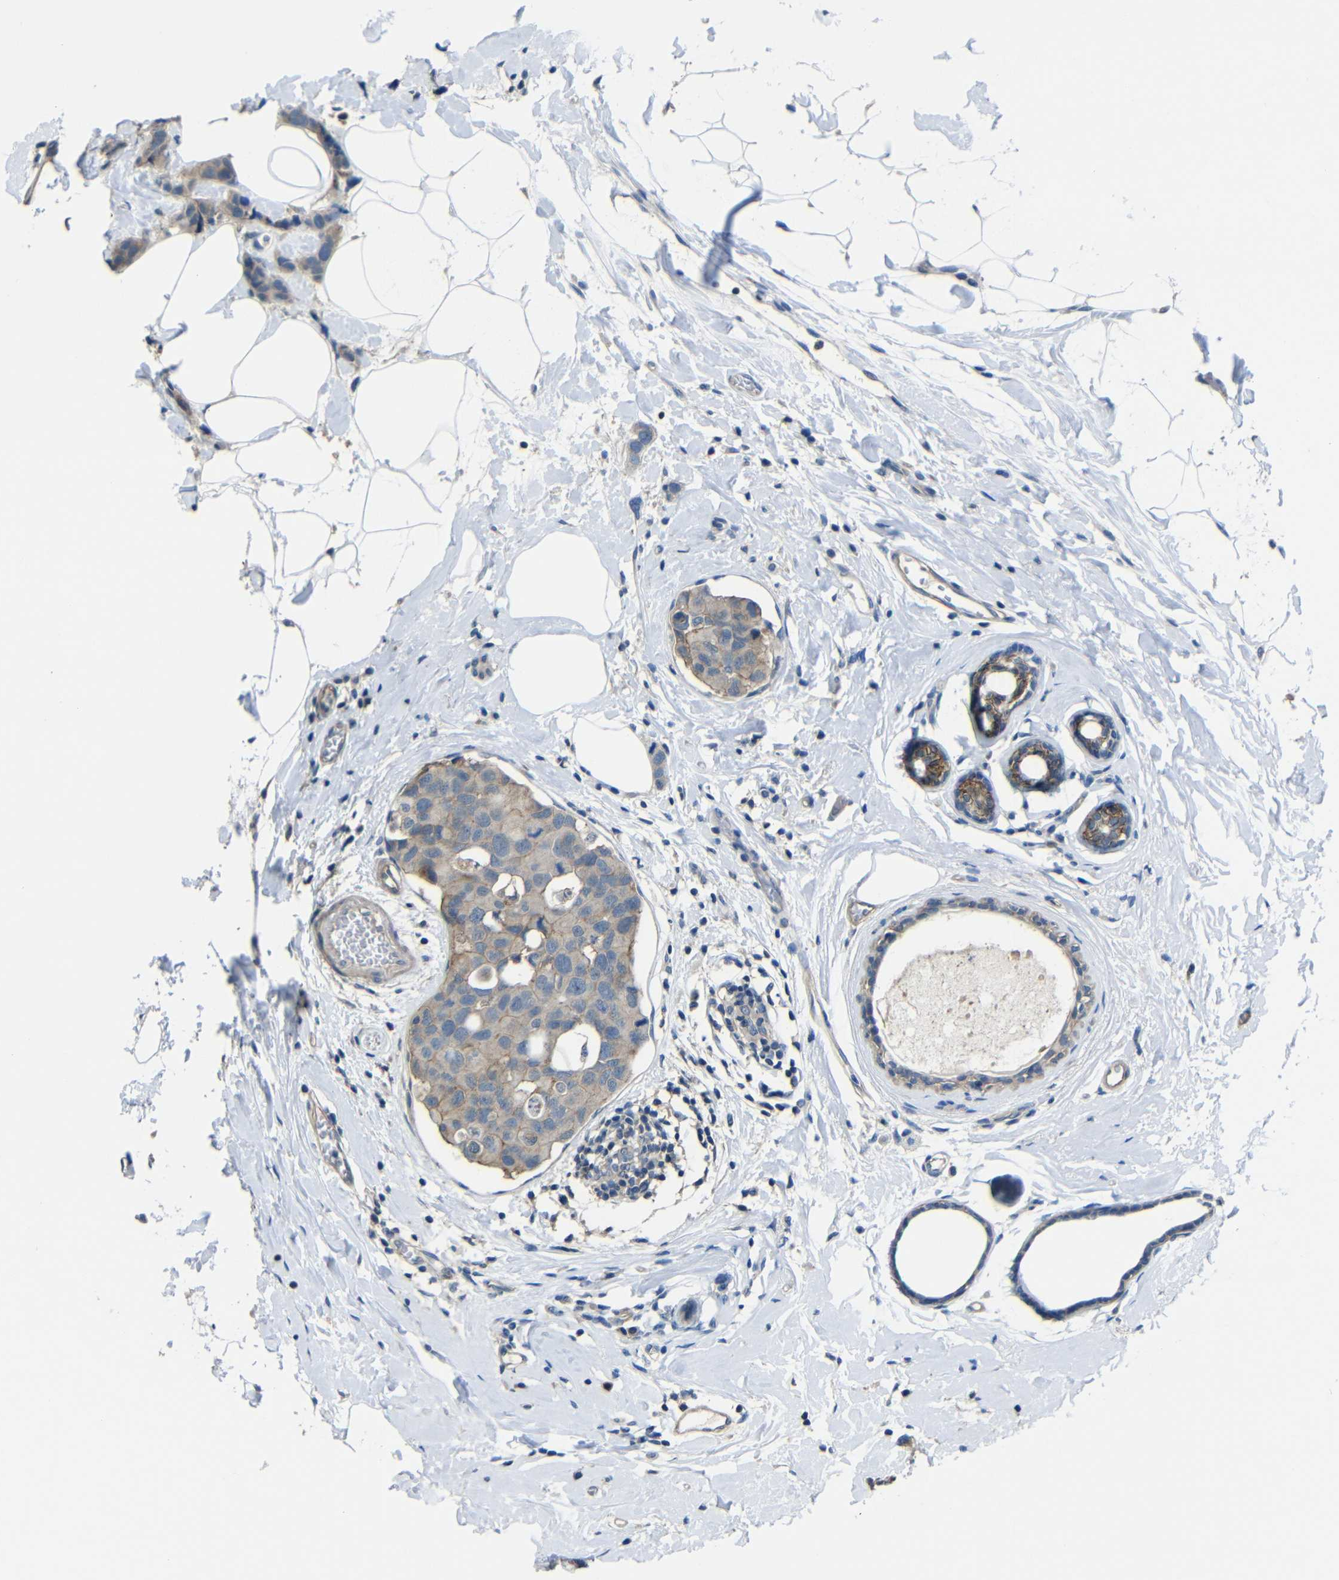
{"staining": {"intensity": "weak", "quantity": "<25%", "location": "cytoplasmic/membranous"}, "tissue": "breast cancer", "cell_type": "Tumor cells", "image_type": "cancer", "snomed": [{"axis": "morphology", "description": "Normal tissue, NOS"}, {"axis": "morphology", "description": "Duct carcinoma"}, {"axis": "topography", "description": "Breast"}], "caption": "Tumor cells show no significant positivity in breast cancer.", "gene": "ZNF90", "patient": {"sex": "female", "age": 50}}